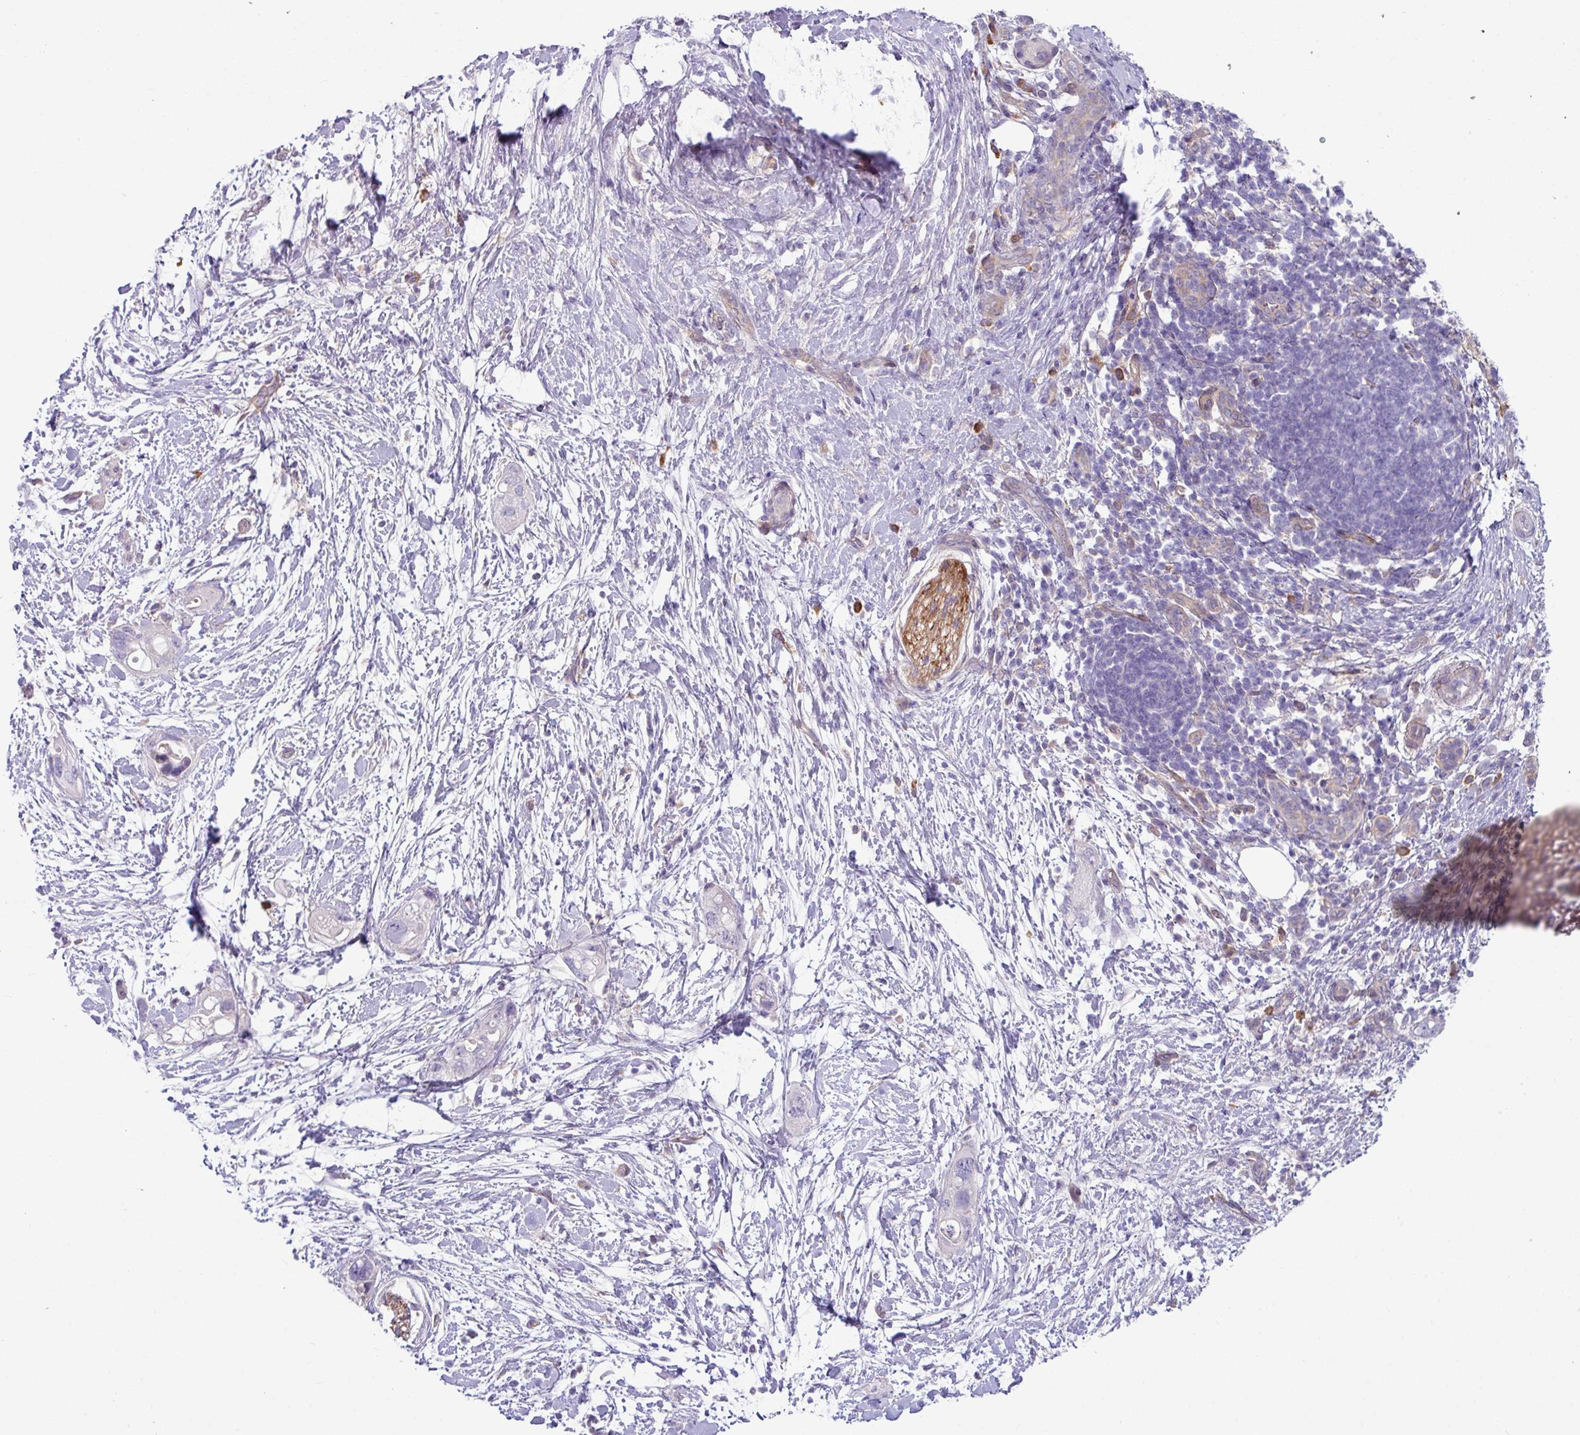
{"staining": {"intensity": "negative", "quantity": "none", "location": "none"}, "tissue": "pancreatic cancer", "cell_type": "Tumor cells", "image_type": "cancer", "snomed": [{"axis": "morphology", "description": "Adenocarcinoma, NOS"}, {"axis": "topography", "description": "Pancreas"}], "caption": "The micrograph shows no significant expression in tumor cells of pancreatic adenocarcinoma. (DAB (3,3'-diaminobenzidine) immunohistochemistry (IHC) visualized using brightfield microscopy, high magnification).", "gene": "KIRREL3", "patient": {"sex": "female", "age": 72}}